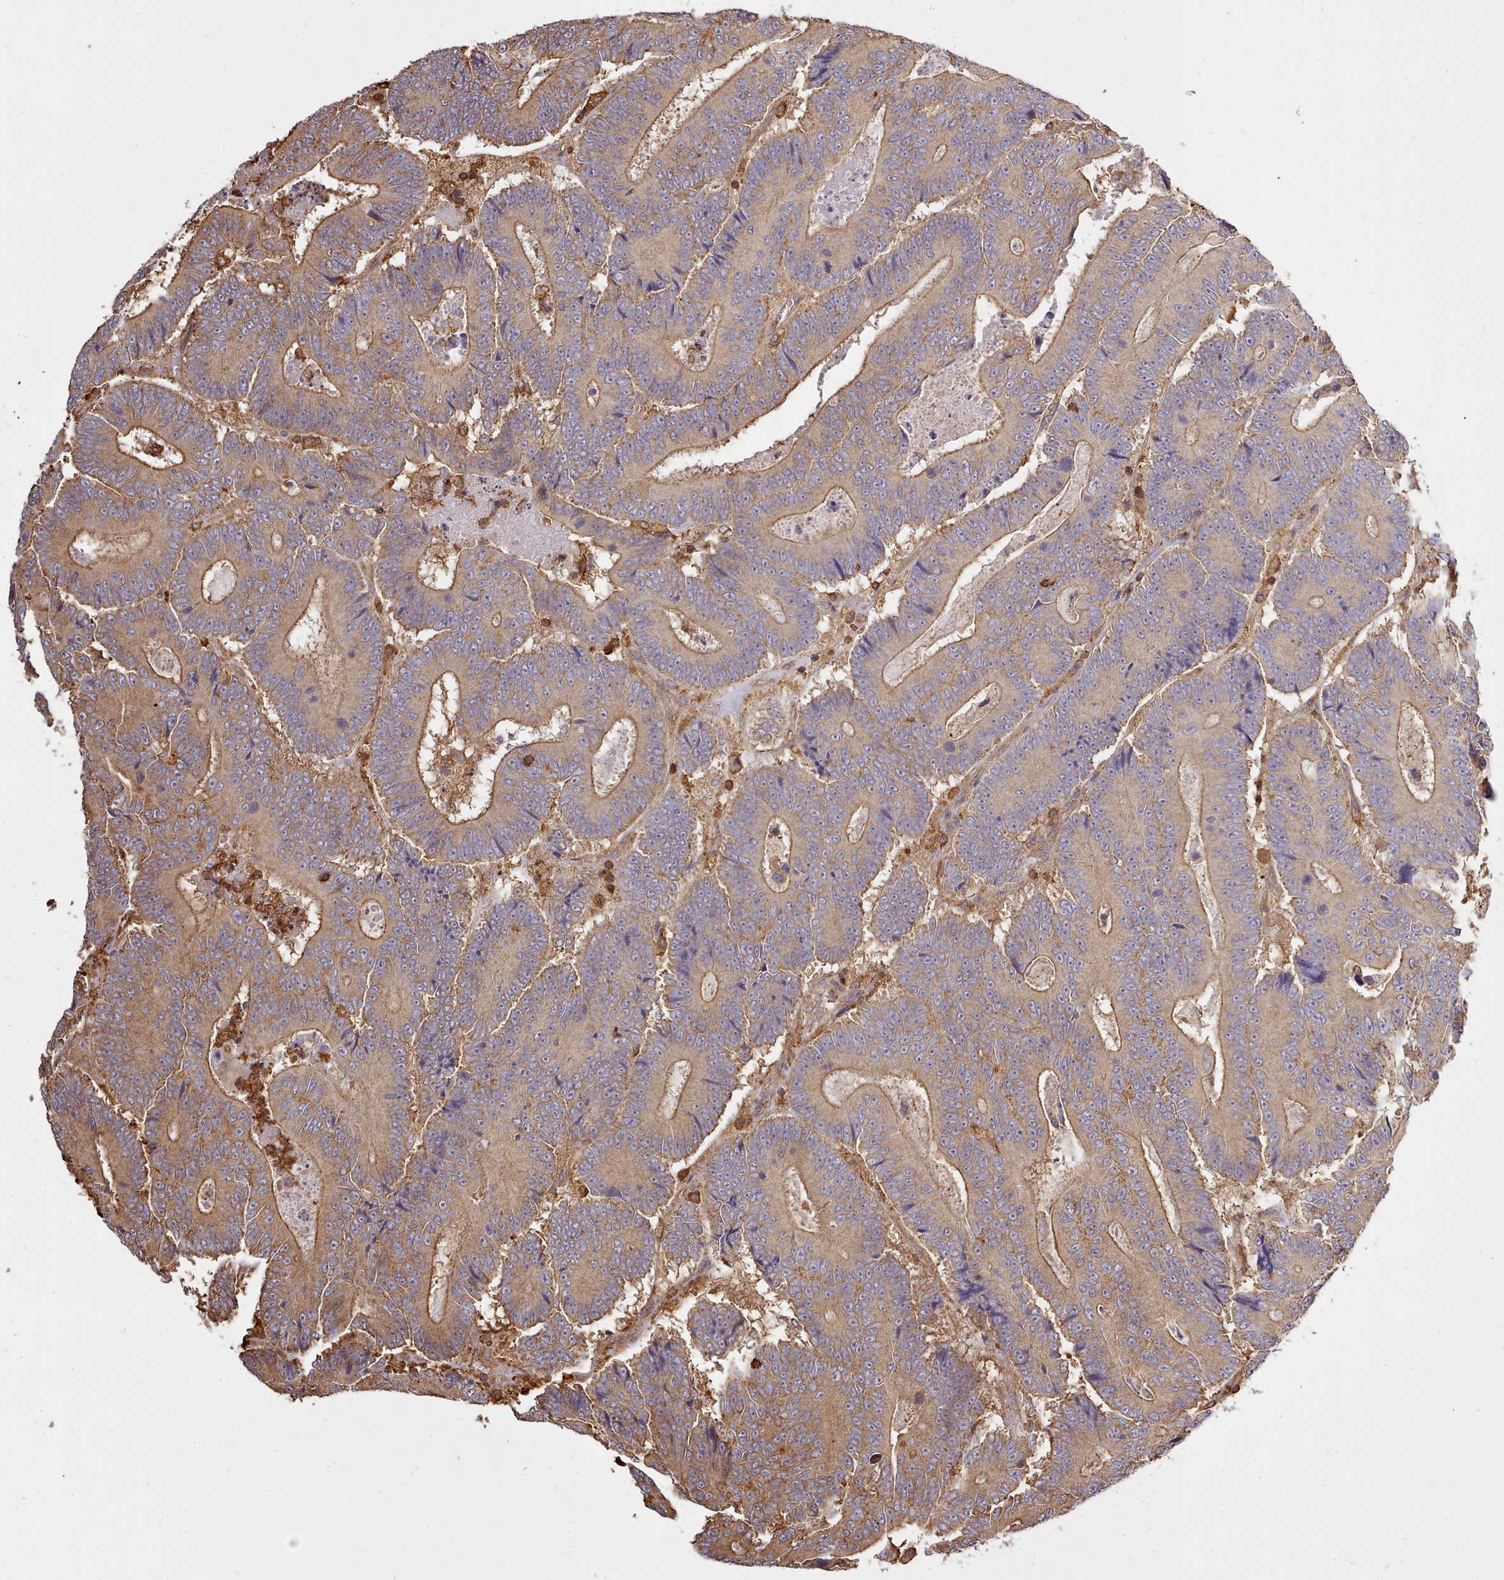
{"staining": {"intensity": "moderate", "quantity": ">75%", "location": "cytoplasmic/membranous"}, "tissue": "colorectal cancer", "cell_type": "Tumor cells", "image_type": "cancer", "snomed": [{"axis": "morphology", "description": "Adenocarcinoma, NOS"}, {"axis": "topography", "description": "Colon"}], "caption": "A medium amount of moderate cytoplasmic/membranous staining is appreciated in about >75% of tumor cells in adenocarcinoma (colorectal) tissue. (brown staining indicates protein expression, while blue staining denotes nuclei).", "gene": "CAPZA1", "patient": {"sex": "male", "age": 83}}